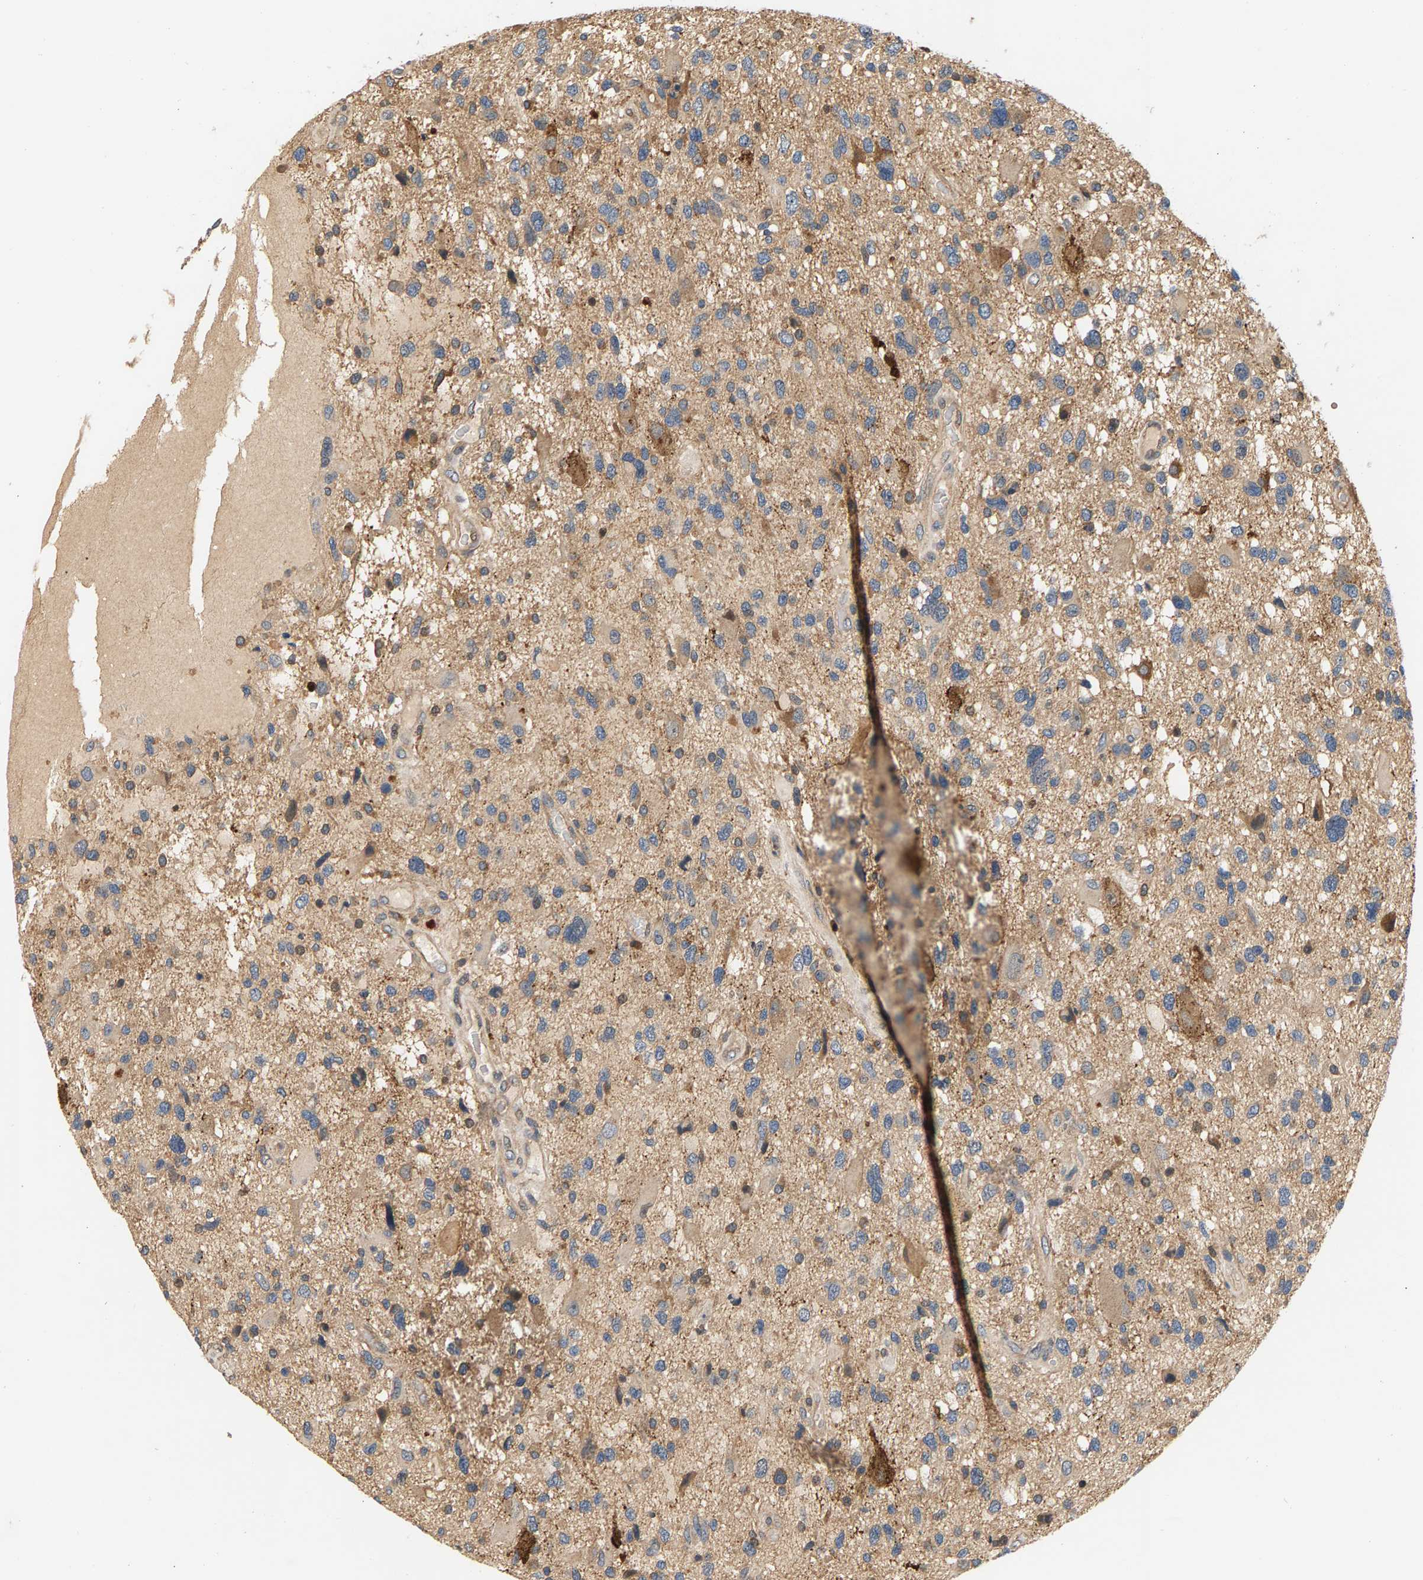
{"staining": {"intensity": "moderate", "quantity": "<25%", "location": "cytoplasmic/membranous"}, "tissue": "glioma", "cell_type": "Tumor cells", "image_type": "cancer", "snomed": [{"axis": "morphology", "description": "Glioma, malignant, High grade"}, {"axis": "topography", "description": "Brain"}], "caption": "A high-resolution image shows immunohistochemistry (IHC) staining of glioma, which shows moderate cytoplasmic/membranous expression in about <25% of tumor cells.", "gene": "FAM78A", "patient": {"sex": "male", "age": 33}}